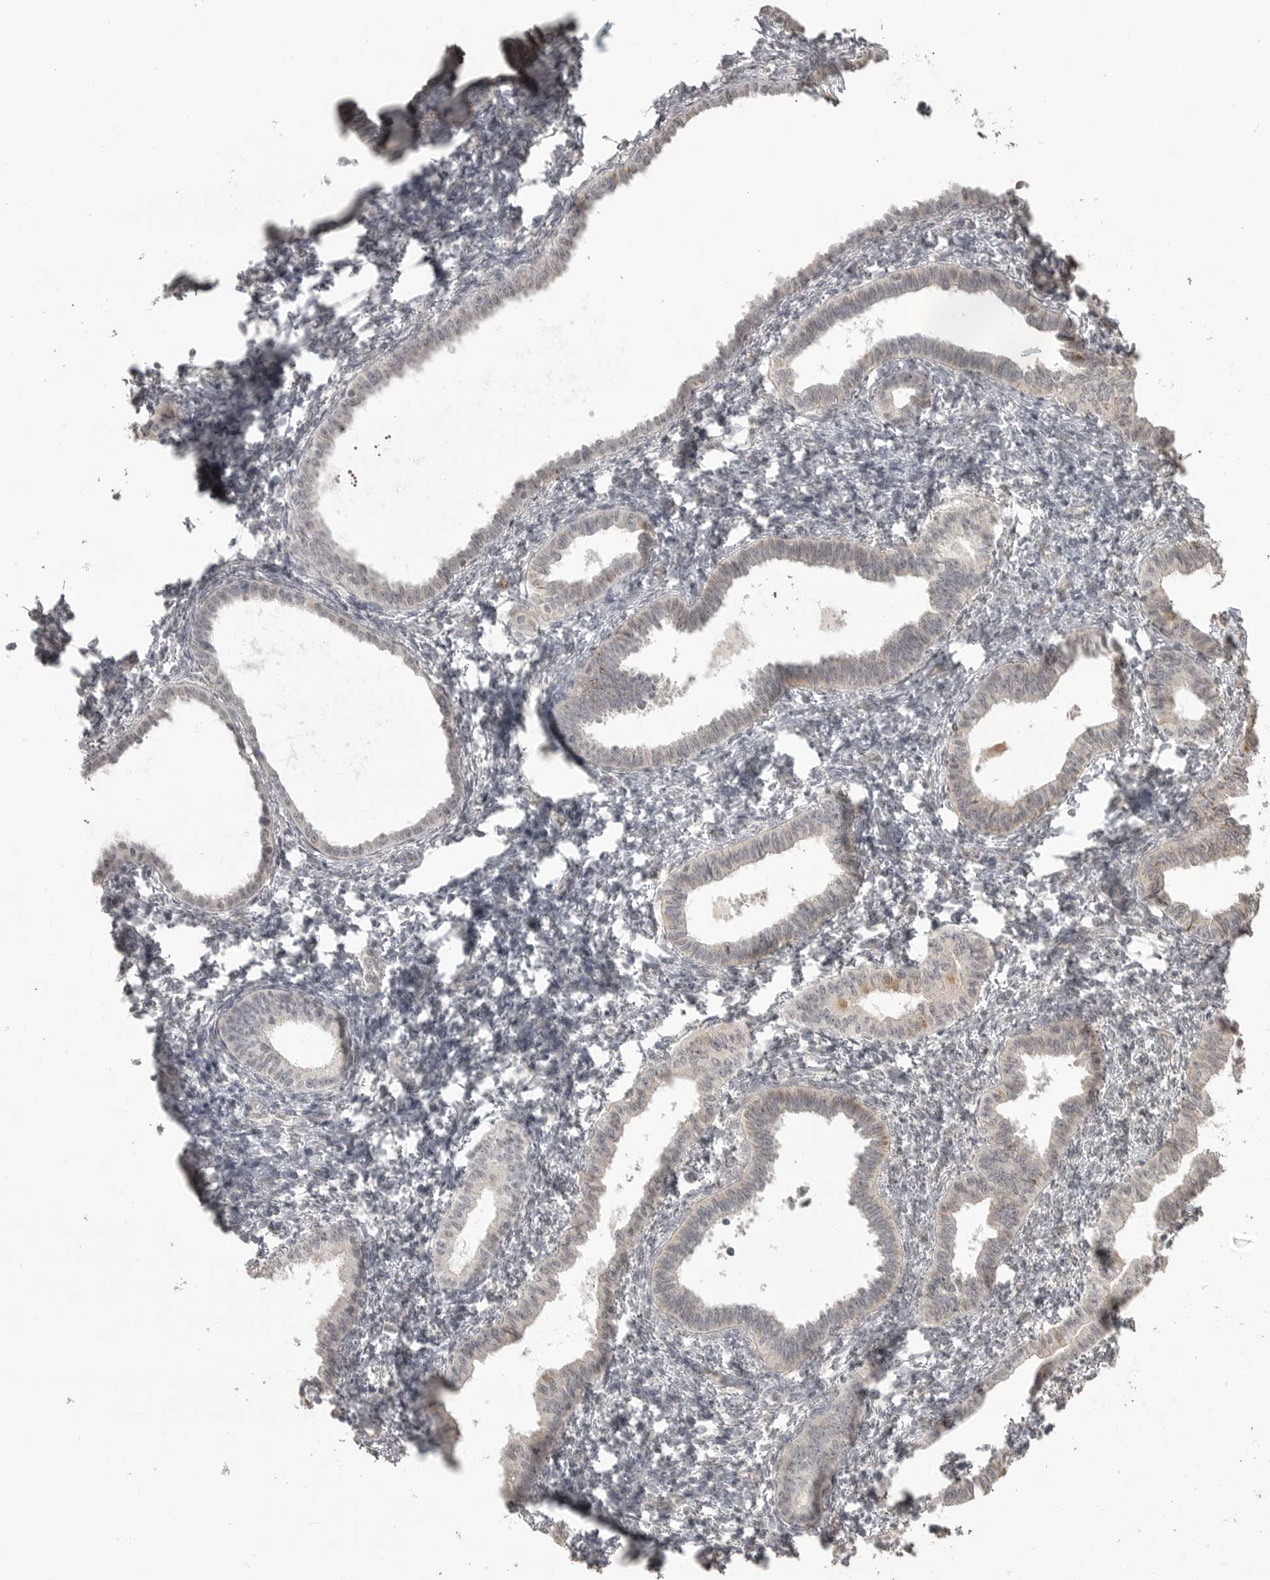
{"staining": {"intensity": "negative", "quantity": "none", "location": "none"}, "tissue": "endometrium", "cell_type": "Cells in endometrial stroma", "image_type": "normal", "snomed": [{"axis": "morphology", "description": "Normal tissue, NOS"}, {"axis": "topography", "description": "Endometrium"}], "caption": "IHC of benign human endometrium demonstrates no positivity in cells in endometrial stroma.", "gene": "SMG8", "patient": {"sex": "female", "age": 77}}